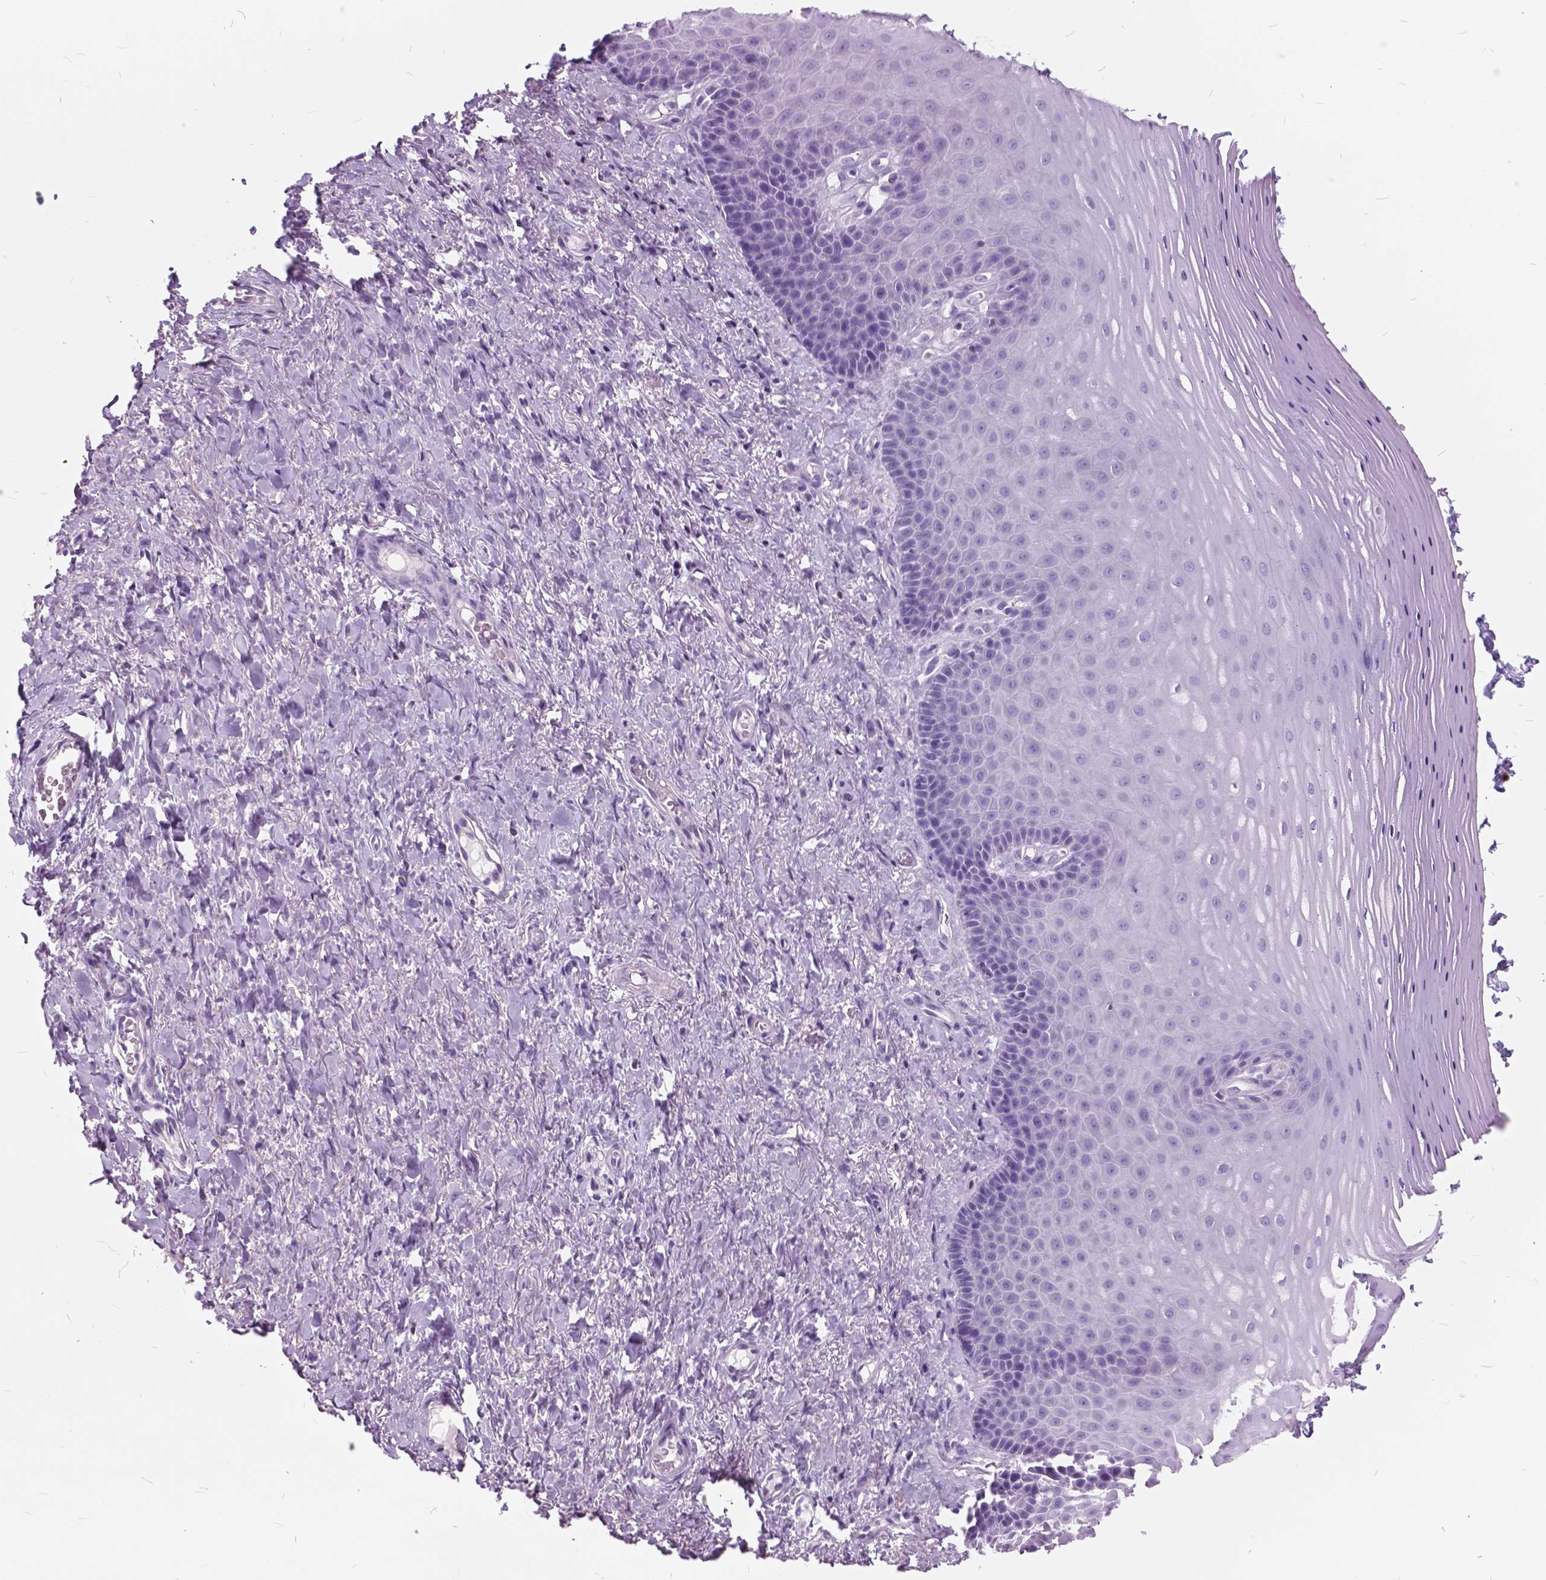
{"staining": {"intensity": "negative", "quantity": "none", "location": "none"}, "tissue": "vagina", "cell_type": "Squamous epithelial cells", "image_type": "normal", "snomed": [{"axis": "morphology", "description": "Normal tissue, NOS"}, {"axis": "topography", "description": "Vagina"}], "caption": "A micrograph of vagina stained for a protein displays no brown staining in squamous epithelial cells.", "gene": "SP140", "patient": {"sex": "female", "age": 83}}